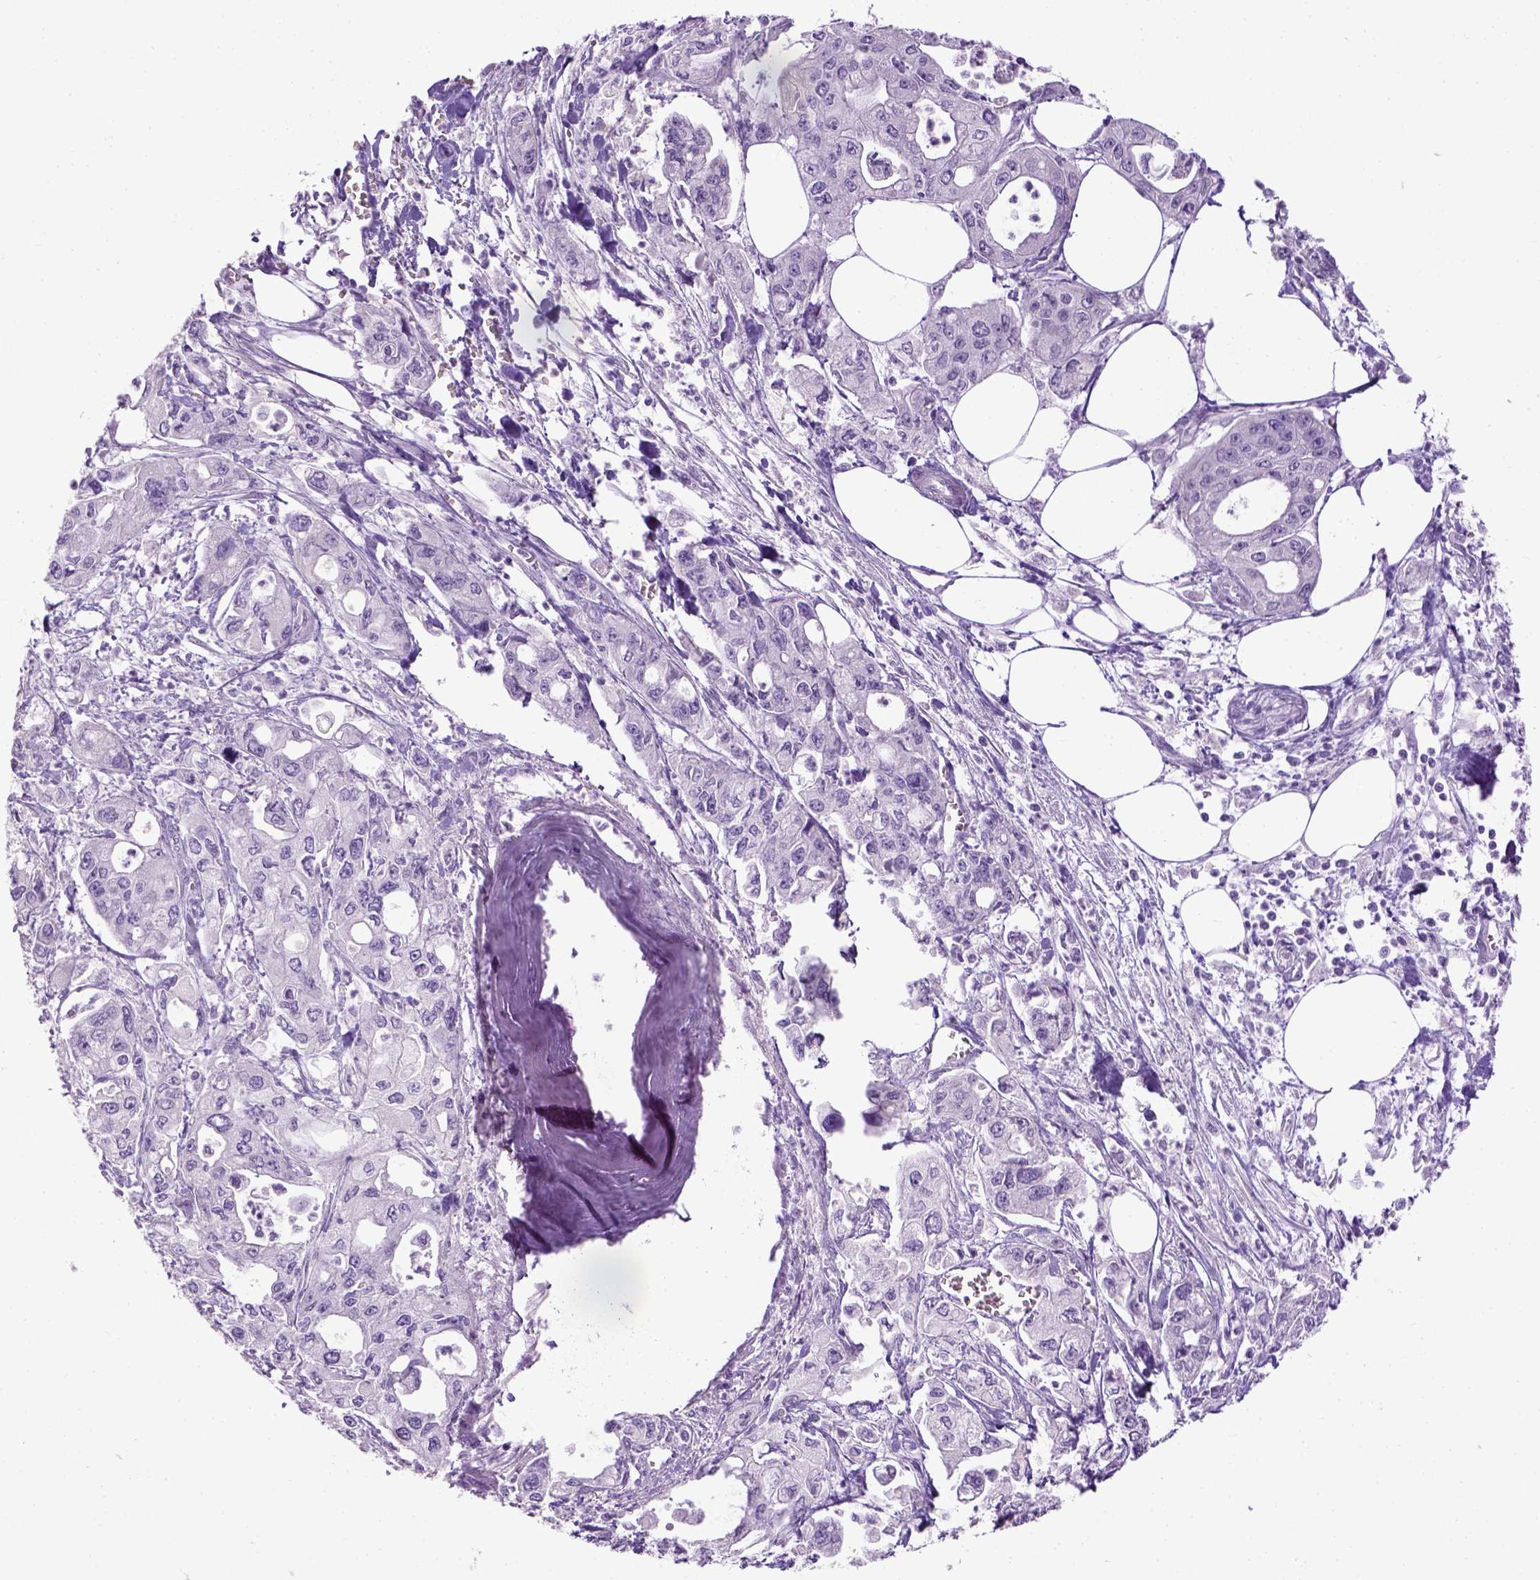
{"staining": {"intensity": "negative", "quantity": "none", "location": "none"}, "tissue": "pancreatic cancer", "cell_type": "Tumor cells", "image_type": "cancer", "snomed": [{"axis": "morphology", "description": "Adenocarcinoma, NOS"}, {"axis": "topography", "description": "Pancreas"}], "caption": "Tumor cells are negative for brown protein staining in pancreatic cancer (adenocarcinoma).", "gene": "CYP24A1", "patient": {"sex": "male", "age": 70}}